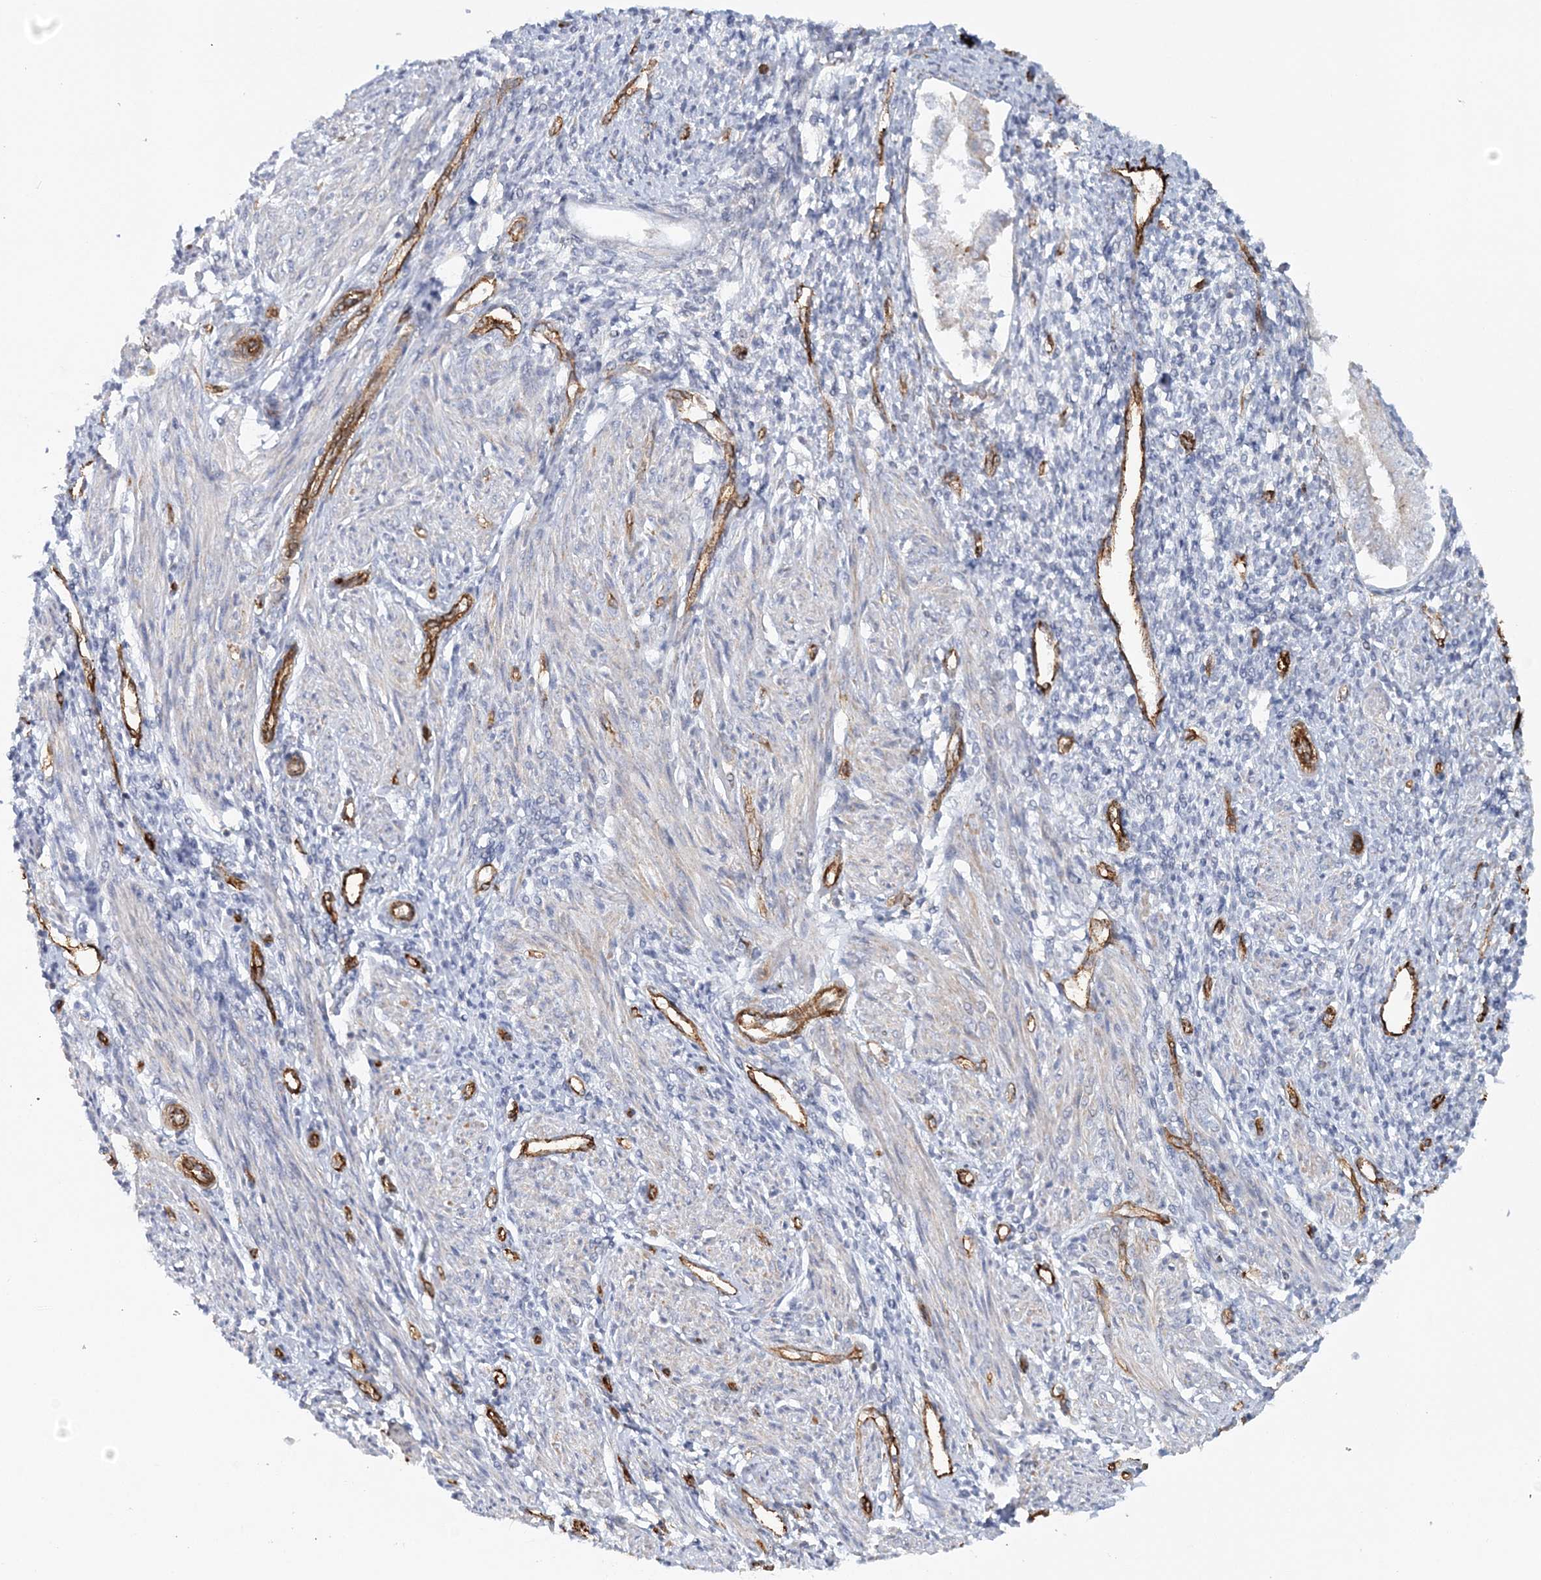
{"staining": {"intensity": "negative", "quantity": "none", "location": "none"}, "tissue": "endometrium", "cell_type": "Cells in endometrial stroma", "image_type": "normal", "snomed": [{"axis": "morphology", "description": "Normal tissue, NOS"}, {"axis": "topography", "description": "Endometrium"}], "caption": "DAB immunohistochemical staining of normal endometrium exhibits no significant positivity in cells in endometrial stroma. (IHC, brightfield microscopy, high magnification).", "gene": "AFAP1L2", "patient": {"sex": "female", "age": 66}}